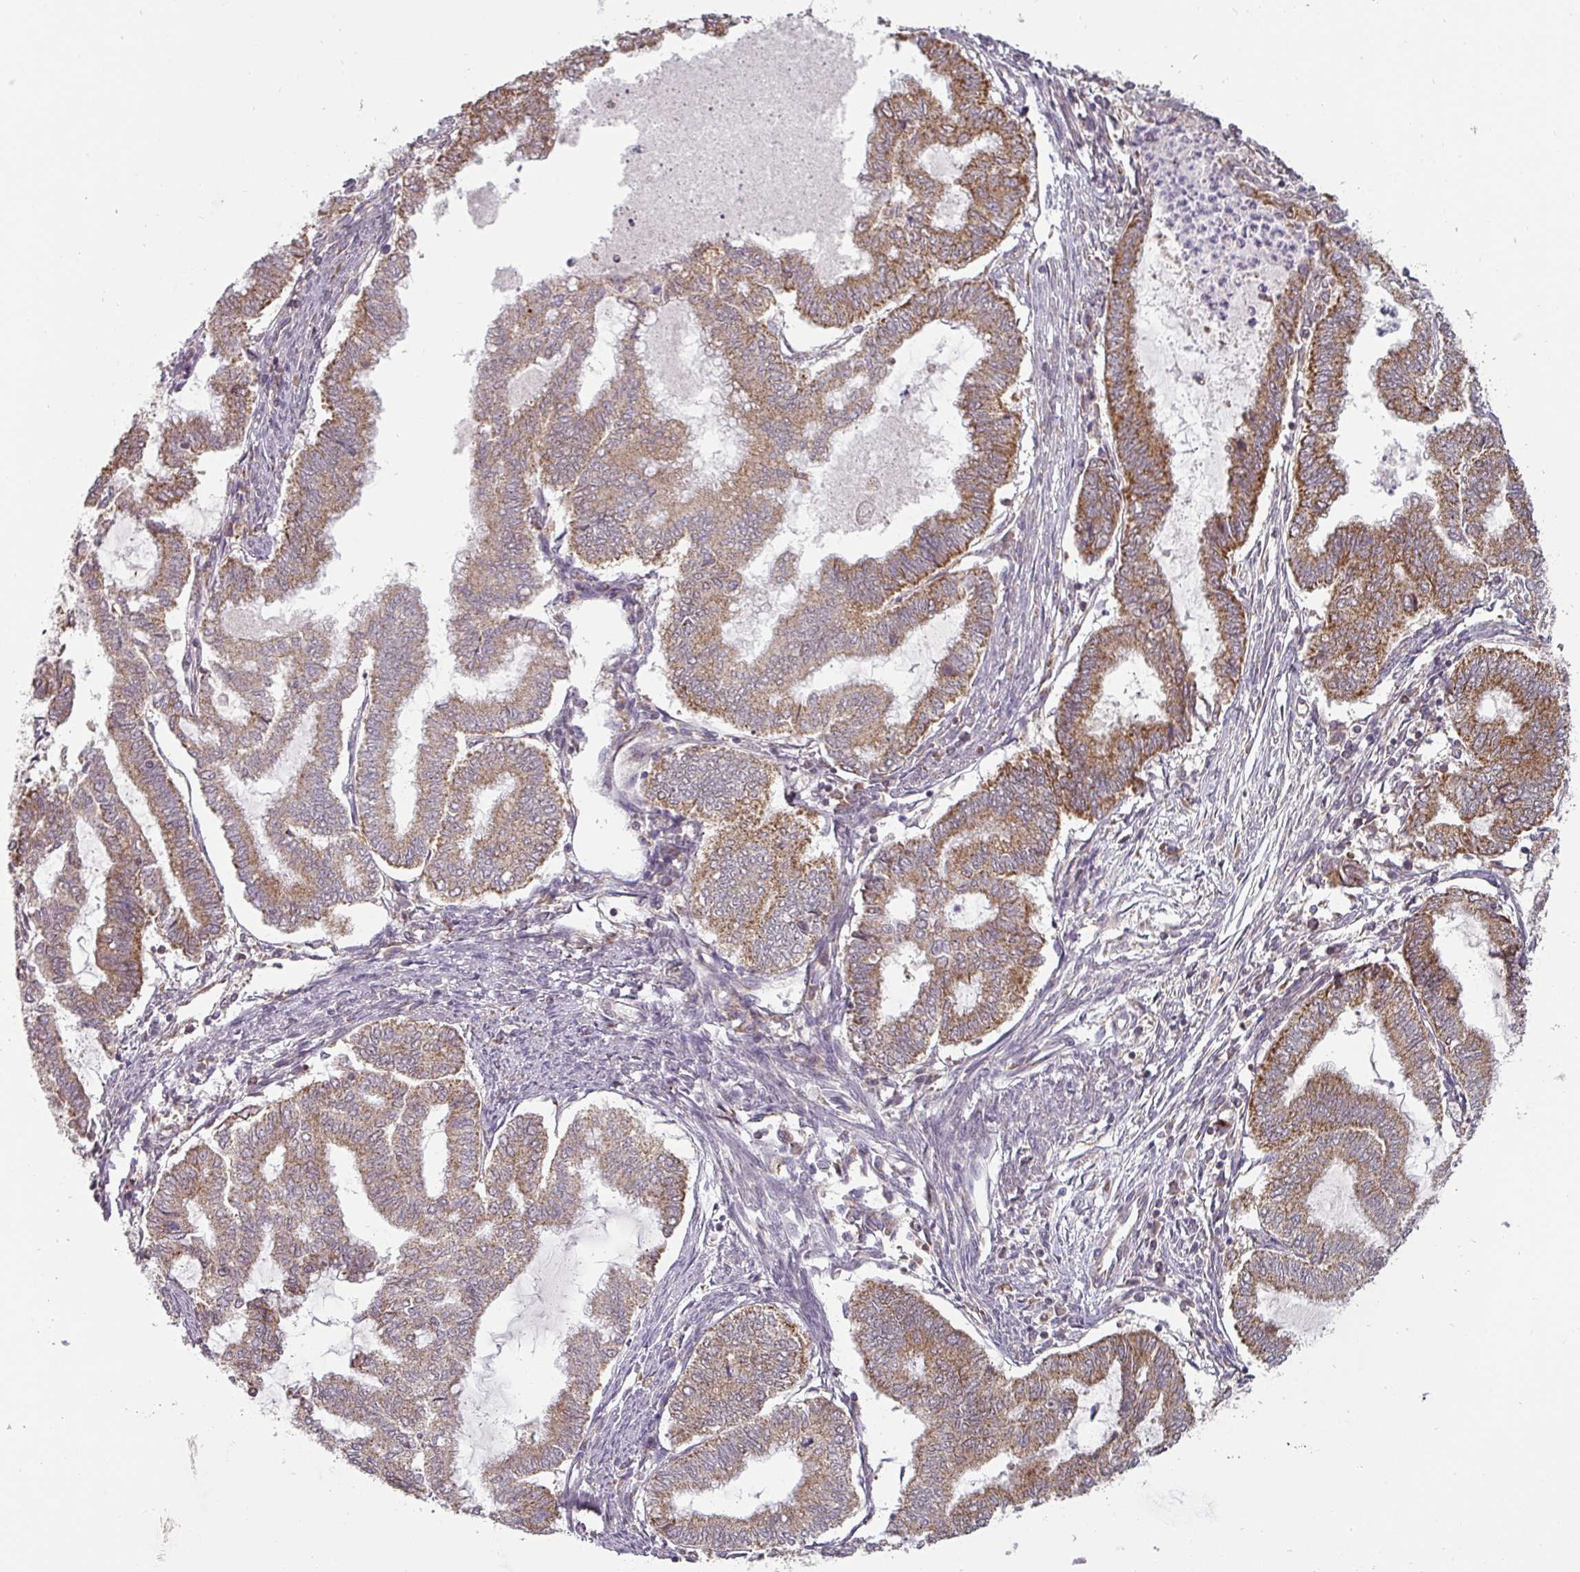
{"staining": {"intensity": "moderate", "quantity": ">75%", "location": "cytoplasmic/membranous"}, "tissue": "endometrial cancer", "cell_type": "Tumor cells", "image_type": "cancer", "snomed": [{"axis": "morphology", "description": "Adenocarcinoma, NOS"}, {"axis": "topography", "description": "Endometrium"}], "caption": "Endometrial cancer (adenocarcinoma) stained with DAB (3,3'-diaminobenzidine) immunohistochemistry (IHC) demonstrates medium levels of moderate cytoplasmic/membranous staining in about >75% of tumor cells. (Brightfield microscopy of DAB IHC at high magnification).", "gene": "MRPS16", "patient": {"sex": "female", "age": 79}}